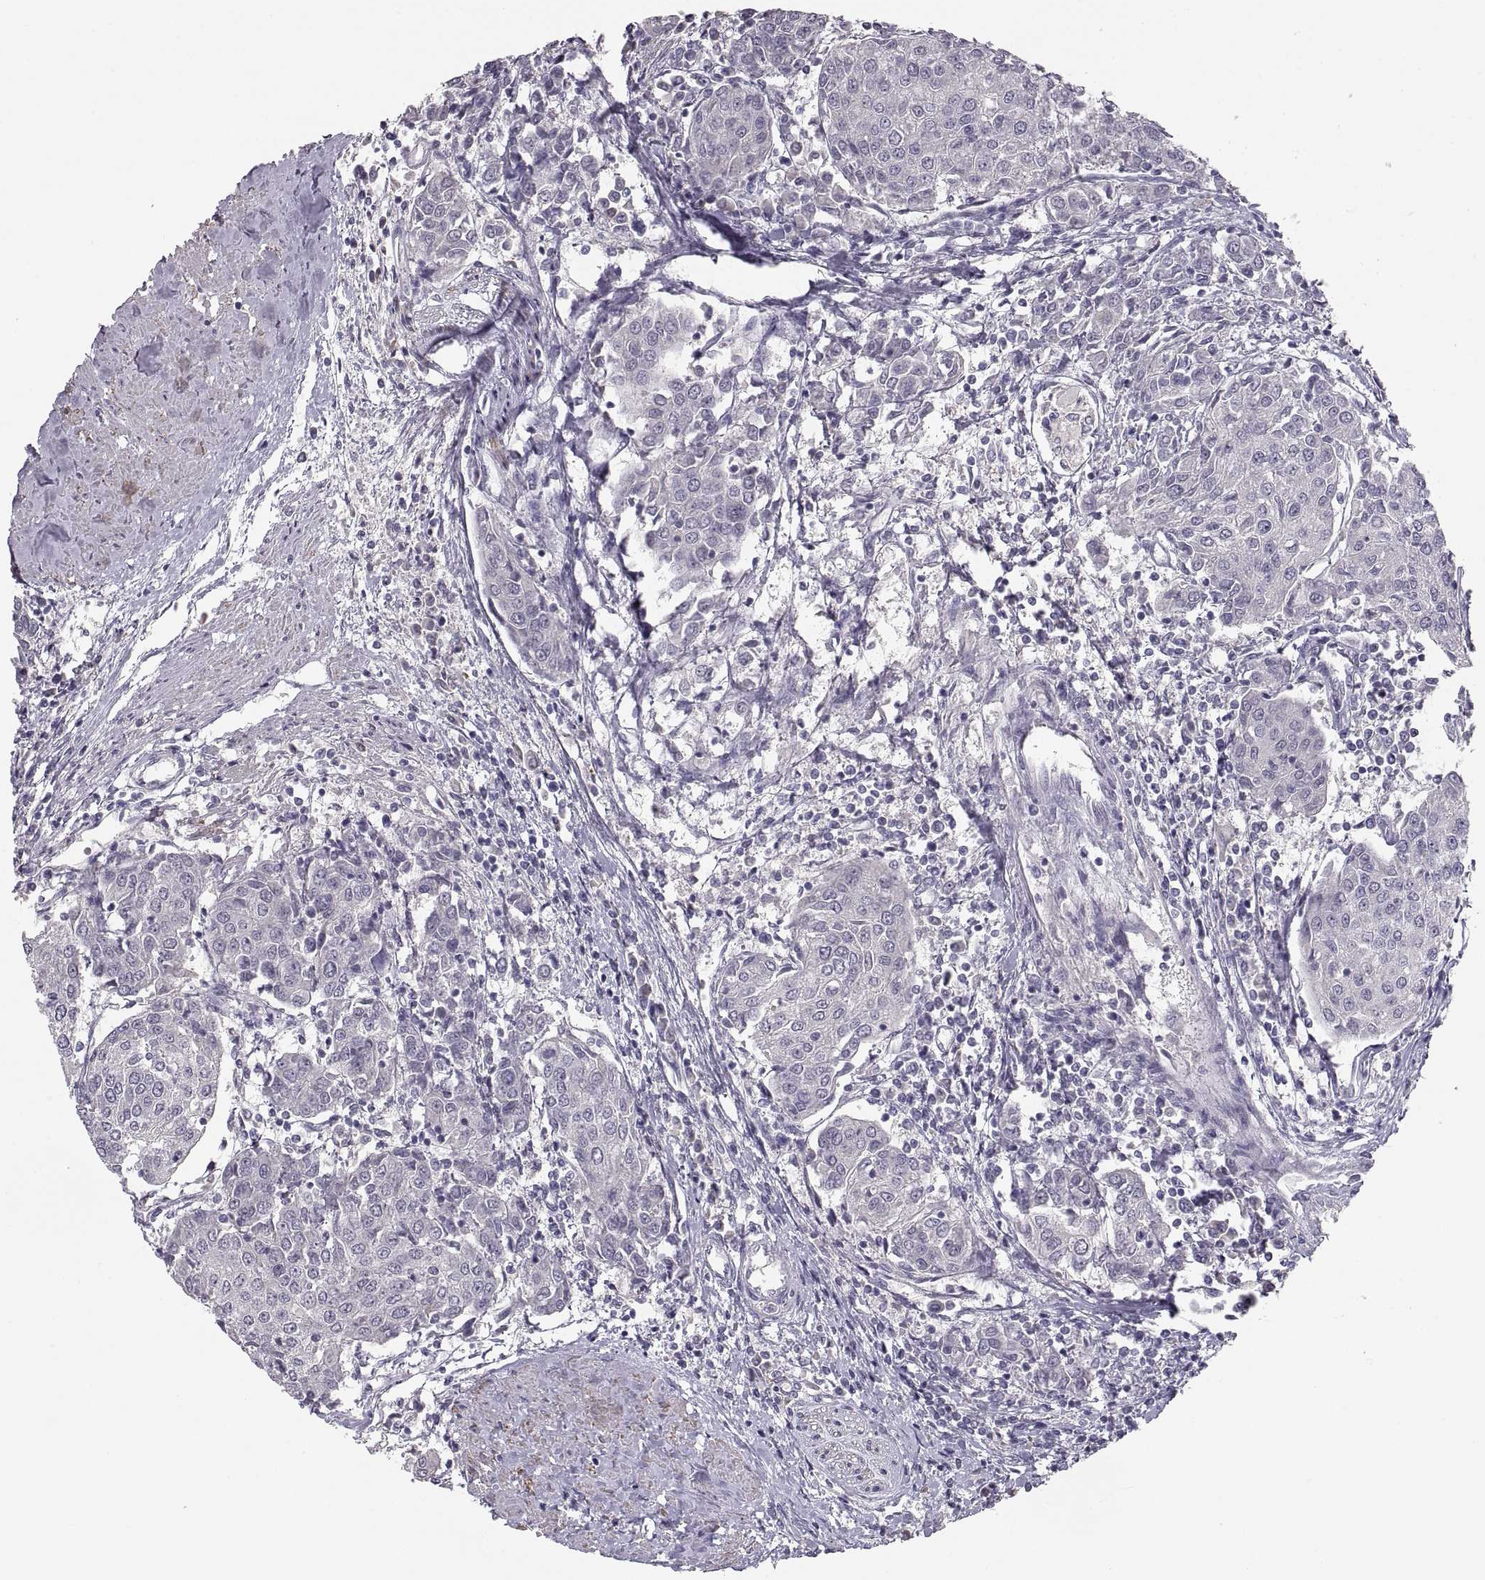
{"staining": {"intensity": "negative", "quantity": "none", "location": "none"}, "tissue": "urothelial cancer", "cell_type": "Tumor cells", "image_type": "cancer", "snomed": [{"axis": "morphology", "description": "Urothelial carcinoma, High grade"}, {"axis": "topography", "description": "Urinary bladder"}], "caption": "Immunohistochemical staining of human high-grade urothelial carcinoma demonstrates no significant expression in tumor cells.", "gene": "CDH2", "patient": {"sex": "female", "age": 85}}